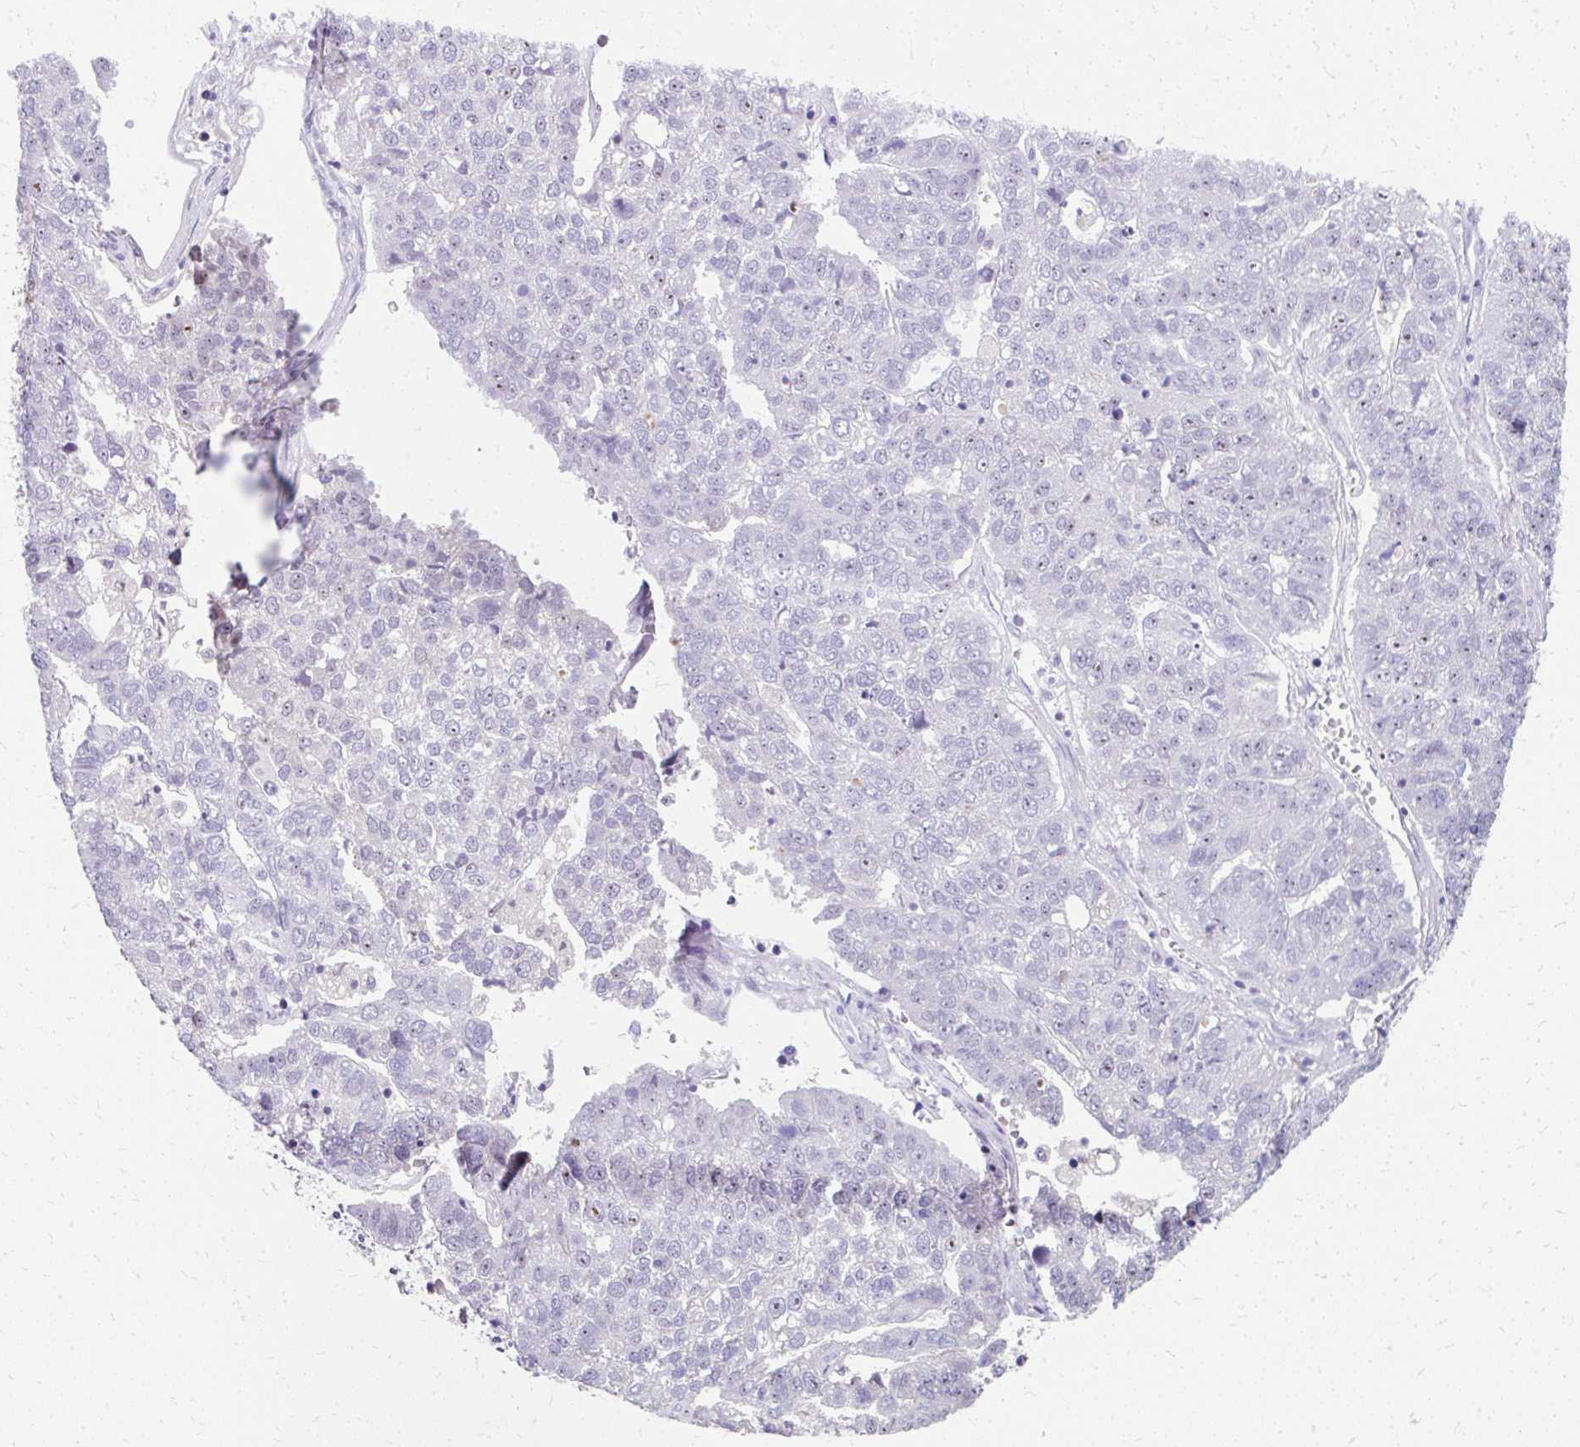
{"staining": {"intensity": "negative", "quantity": "none", "location": "none"}, "tissue": "pancreatic cancer", "cell_type": "Tumor cells", "image_type": "cancer", "snomed": [{"axis": "morphology", "description": "Adenocarcinoma, NOS"}, {"axis": "topography", "description": "Pancreas"}], "caption": "Immunohistochemistry image of neoplastic tissue: adenocarcinoma (pancreatic) stained with DAB (3,3'-diaminobenzidine) reveals no significant protein staining in tumor cells.", "gene": "GTF2H1", "patient": {"sex": "female", "age": 61}}